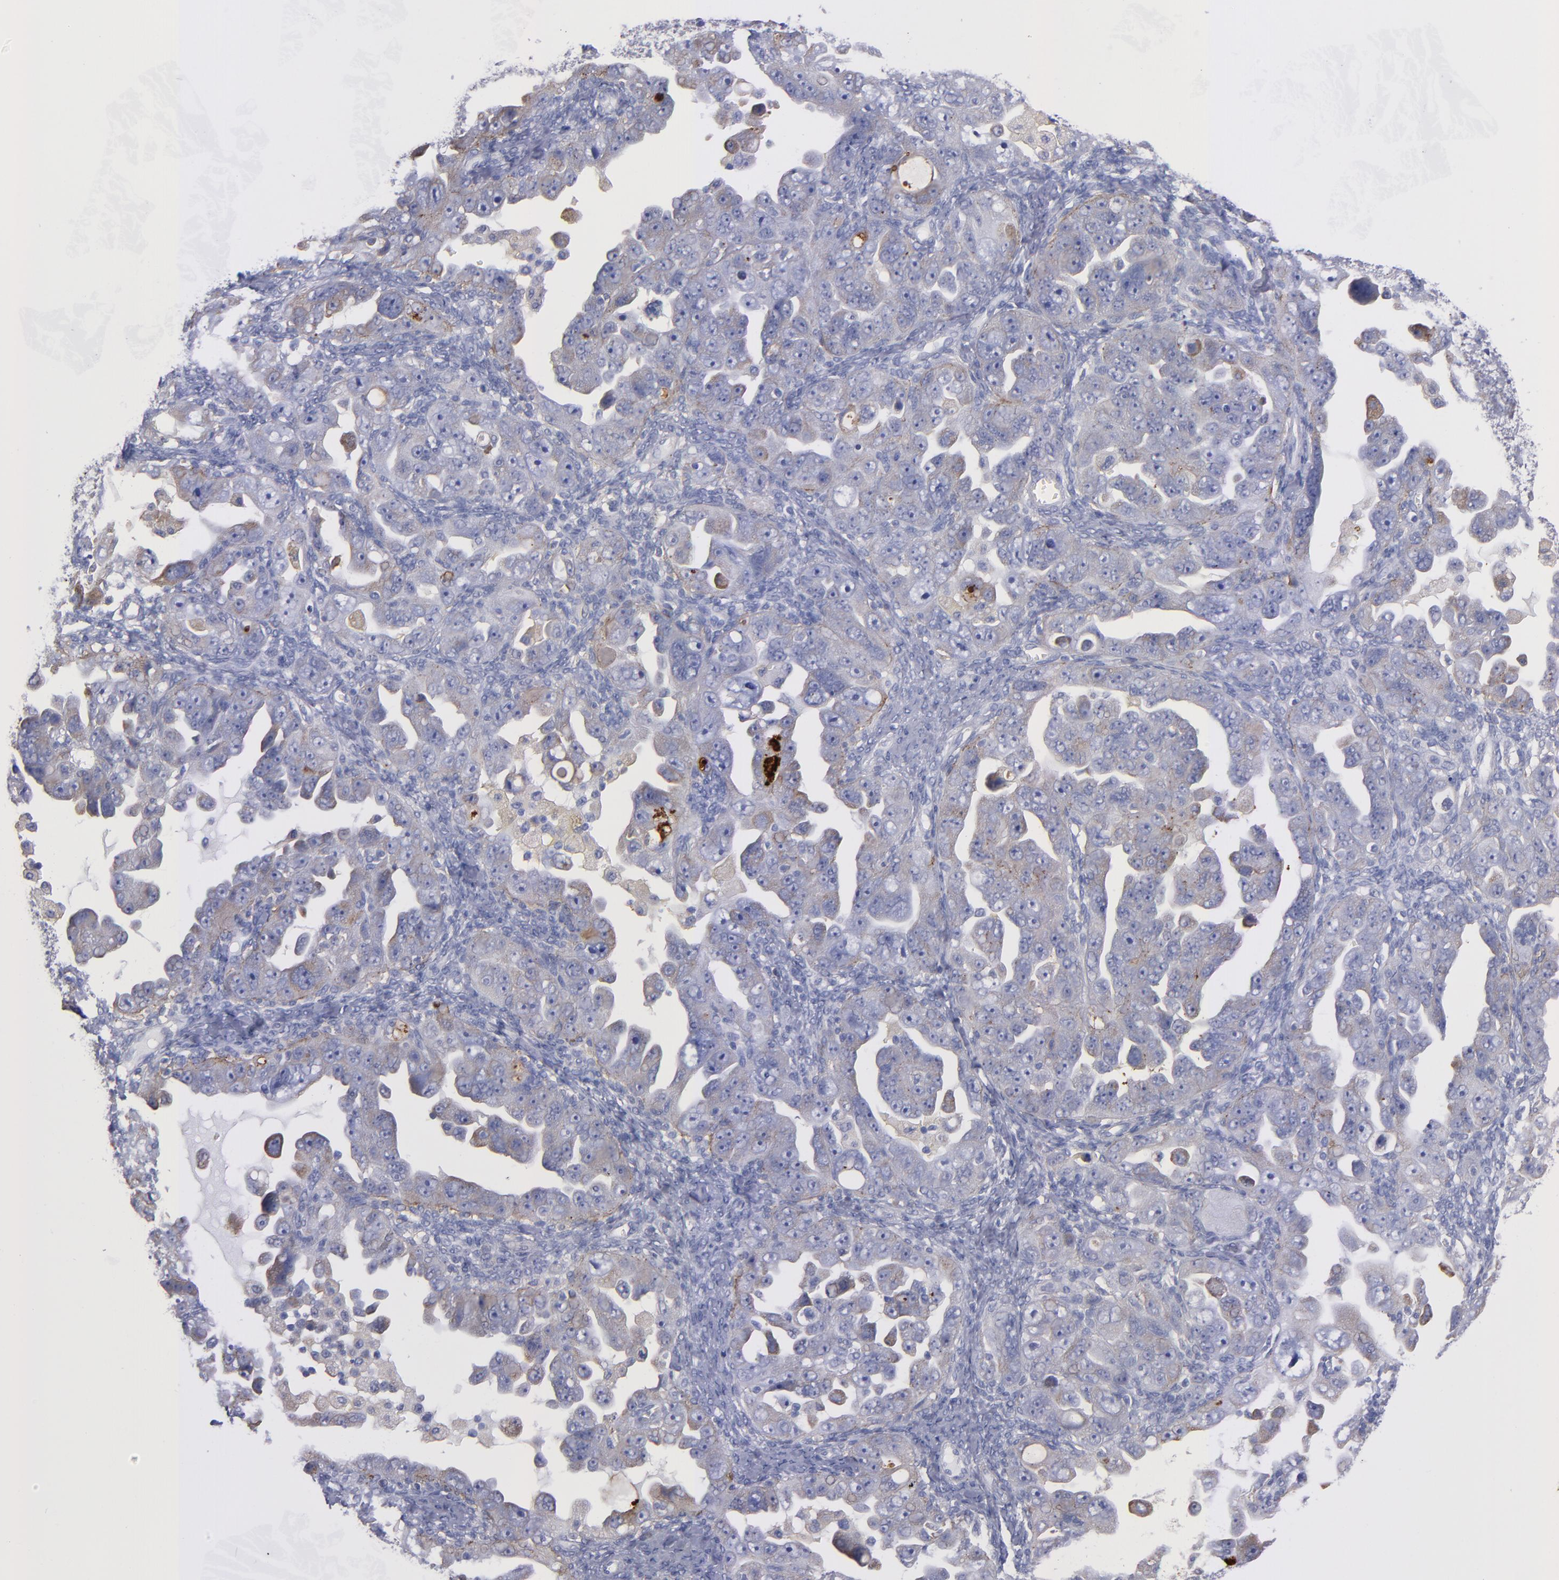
{"staining": {"intensity": "weak", "quantity": "25%-75%", "location": "cytoplasmic/membranous"}, "tissue": "ovarian cancer", "cell_type": "Tumor cells", "image_type": "cancer", "snomed": [{"axis": "morphology", "description": "Cystadenocarcinoma, serous, NOS"}, {"axis": "topography", "description": "Ovary"}], "caption": "Human ovarian serous cystadenocarcinoma stained with a brown dye displays weak cytoplasmic/membranous positive expression in about 25%-75% of tumor cells.", "gene": "MFGE8", "patient": {"sex": "female", "age": 66}}